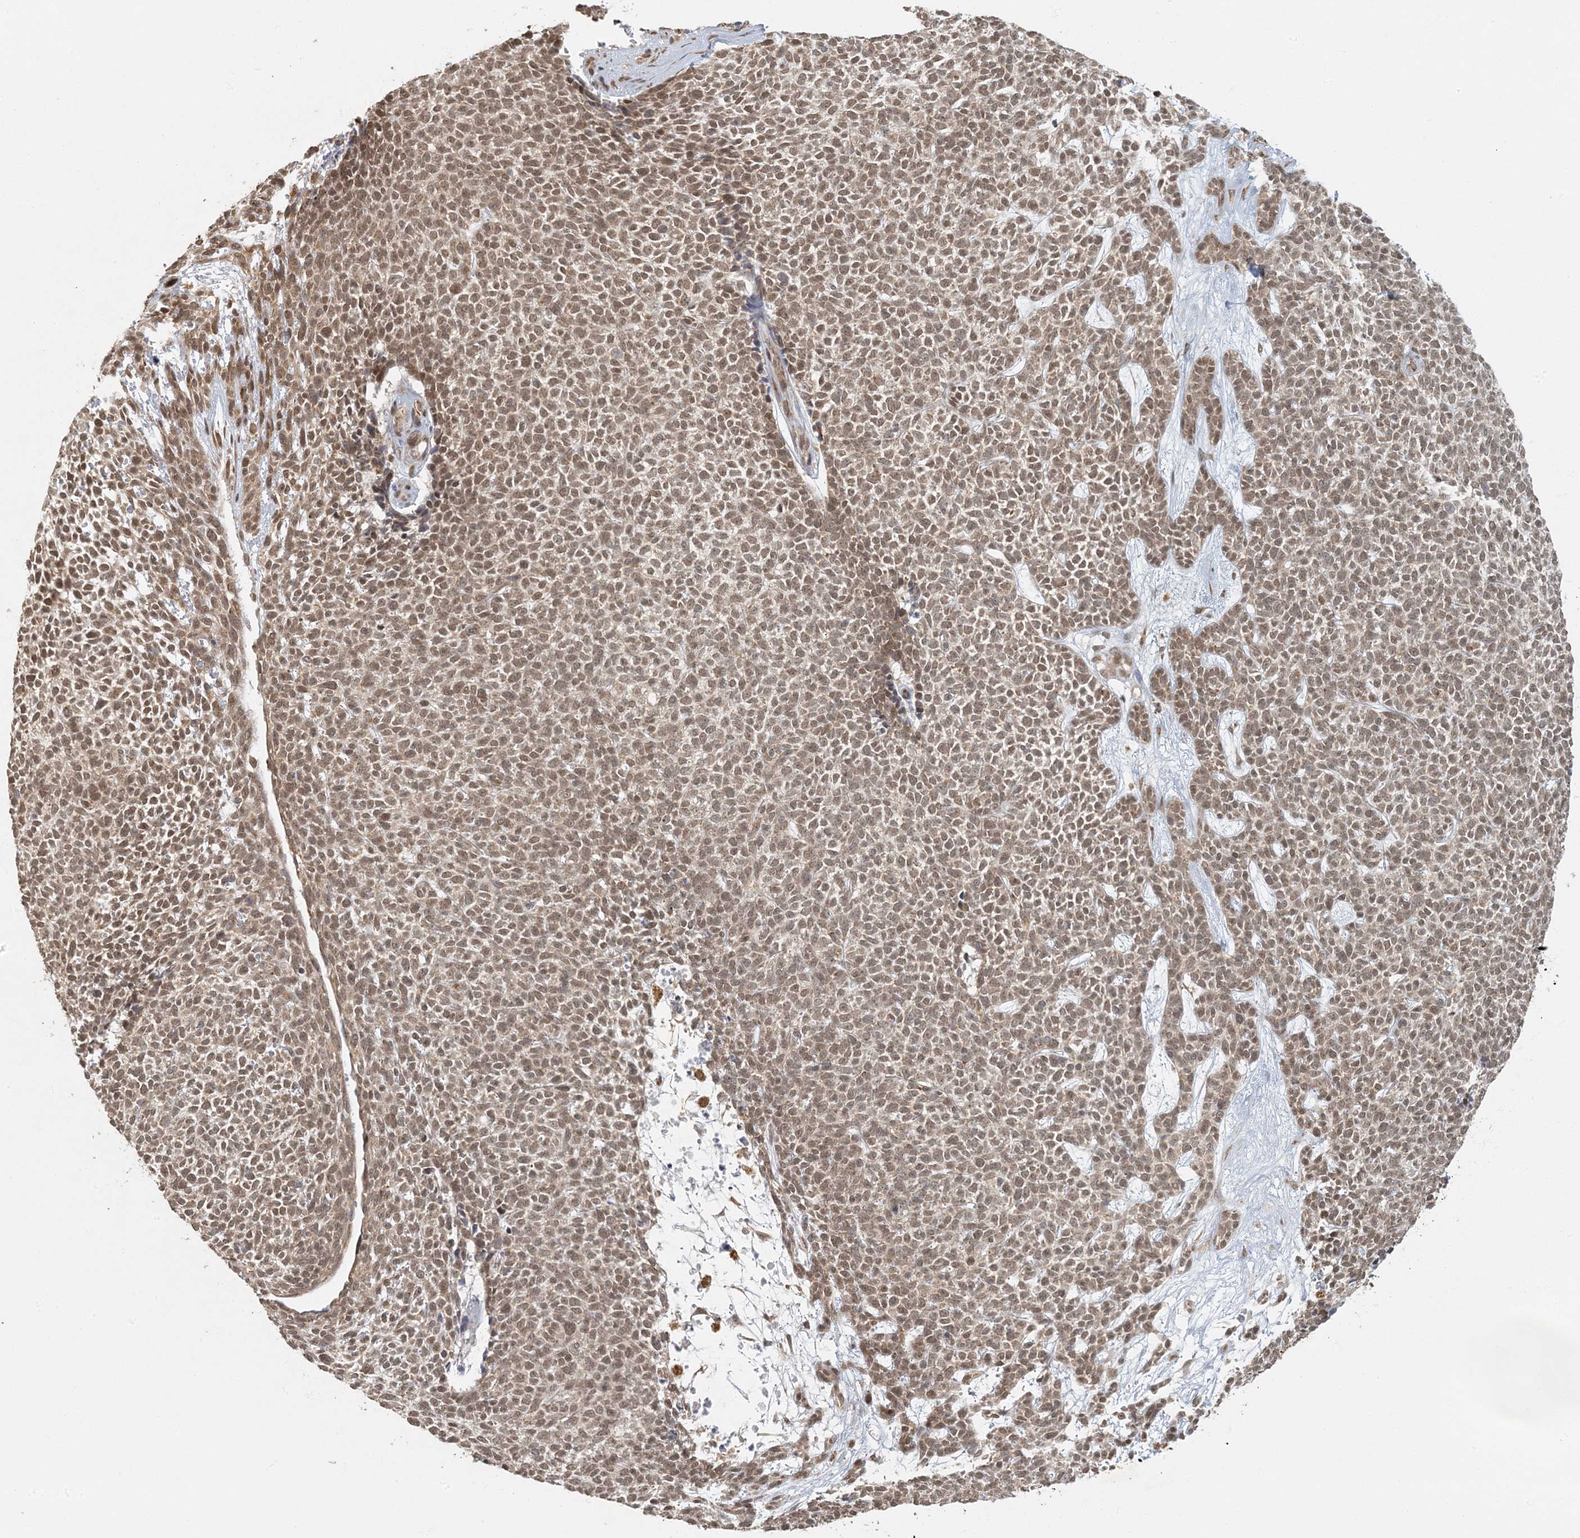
{"staining": {"intensity": "moderate", "quantity": ">75%", "location": "nuclear"}, "tissue": "skin cancer", "cell_type": "Tumor cells", "image_type": "cancer", "snomed": [{"axis": "morphology", "description": "Basal cell carcinoma"}, {"axis": "topography", "description": "Skin"}], "caption": "Immunohistochemistry micrograph of human skin cancer (basal cell carcinoma) stained for a protein (brown), which reveals medium levels of moderate nuclear staining in about >75% of tumor cells.", "gene": "AK9", "patient": {"sex": "female", "age": 84}}